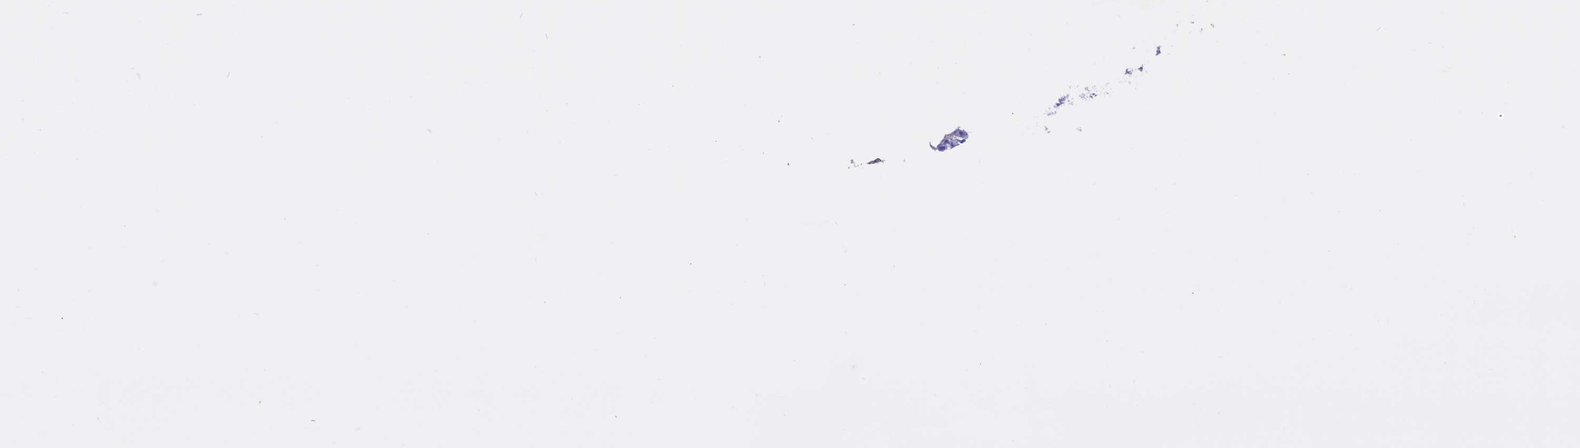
{"staining": {"intensity": "weak", "quantity": "25%-75%", "location": "cytoplasmic/membranous"}, "tissue": "urinary bladder", "cell_type": "Urothelial cells", "image_type": "normal", "snomed": [{"axis": "morphology", "description": "Urothelial carcinoma, High grade"}, {"axis": "topography", "description": "Urinary bladder"}], "caption": "The image shows staining of normal urinary bladder, revealing weak cytoplasmic/membranous protein positivity (brown color) within urothelial cells.", "gene": "LHFPL2", "patient": {"sex": "male", "age": 46}}